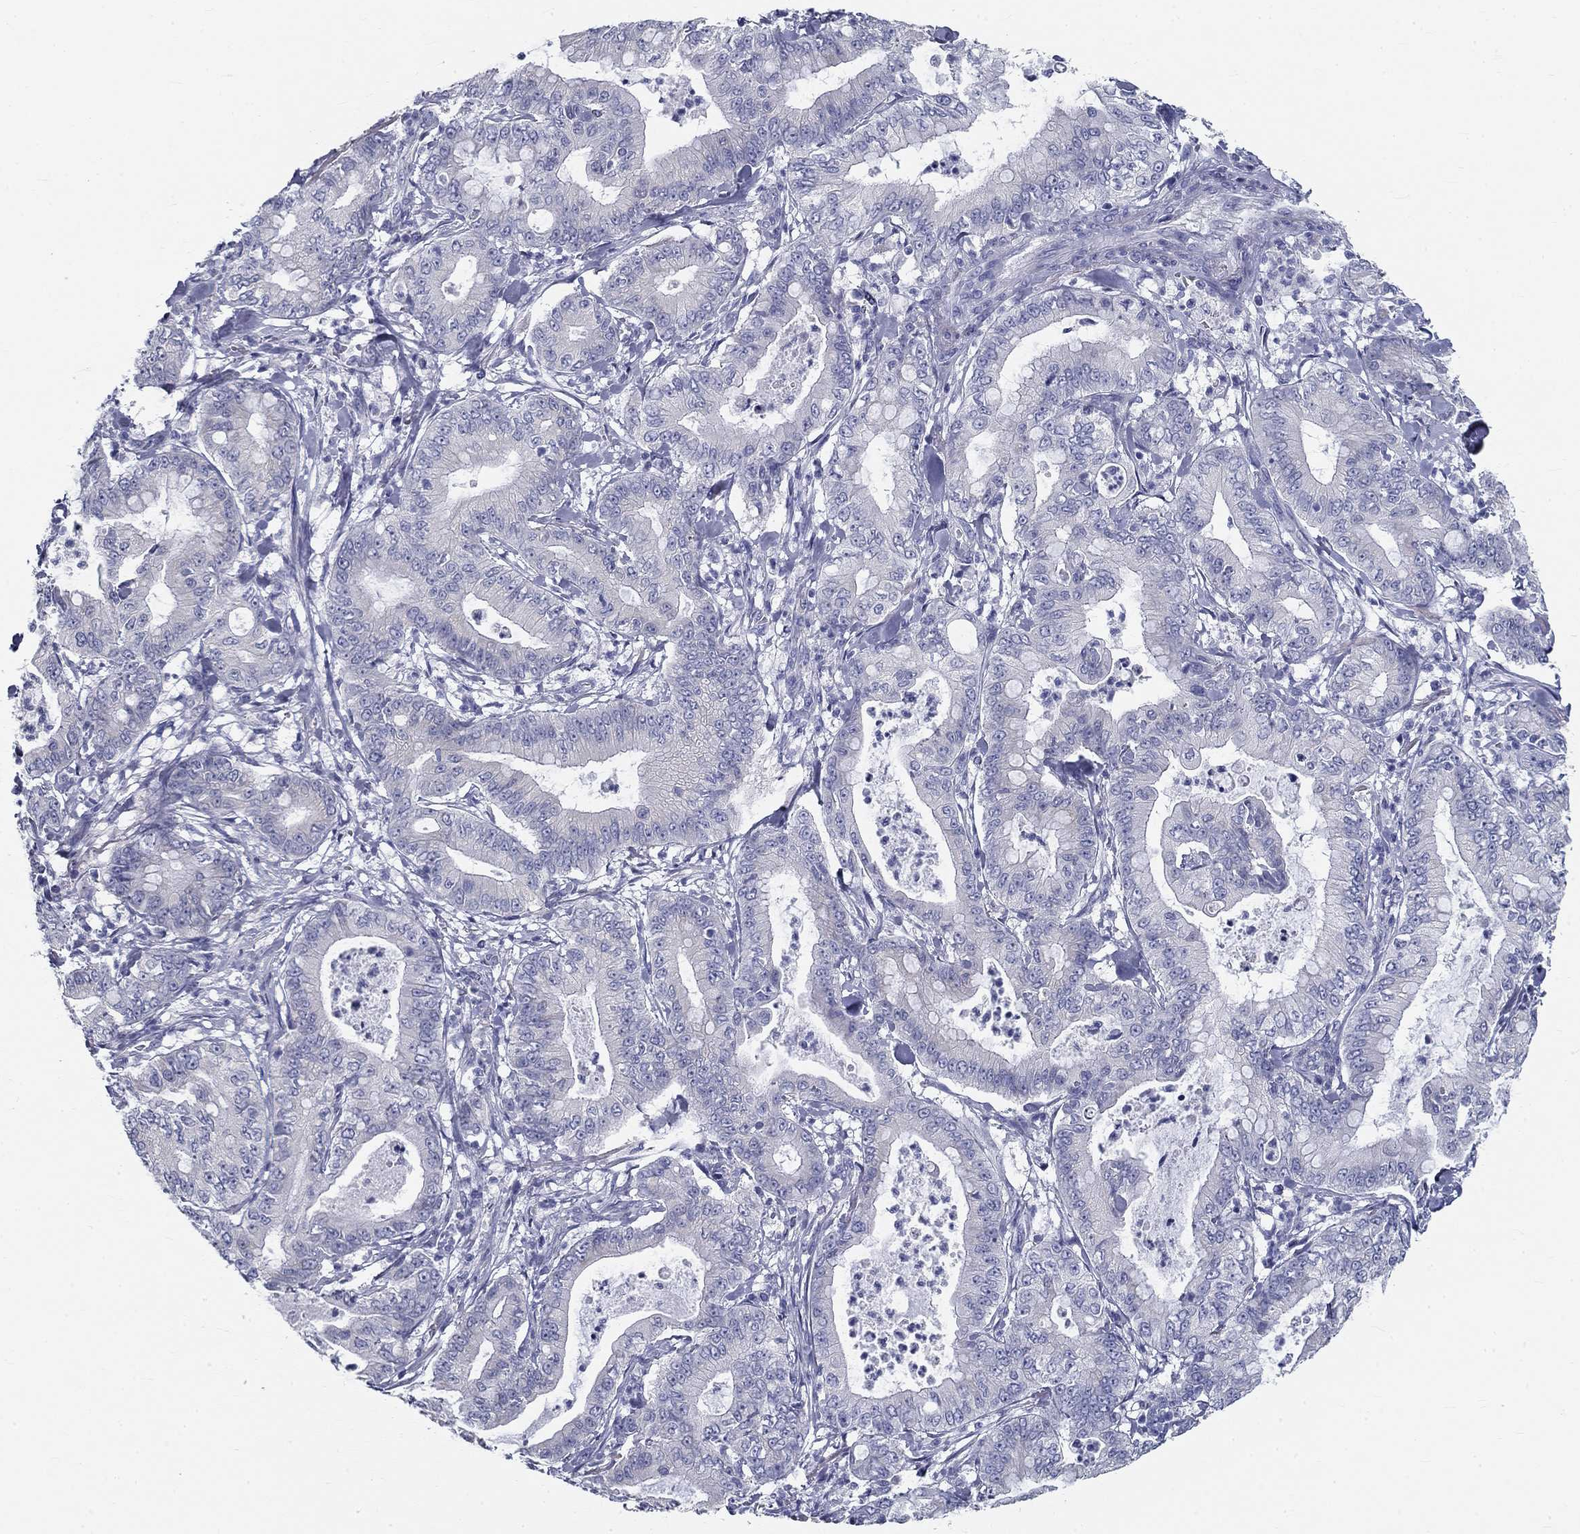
{"staining": {"intensity": "negative", "quantity": "none", "location": "none"}, "tissue": "pancreatic cancer", "cell_type": "Tumor cells", "image_type": "cancer", "snomed": [{"axis": "morphology", "description": "Adenocarcinoma, NOS"}, {"axis": "topography", "description": "Pancreas"}], "caption": "A high-resolution image shows immunohistochemistry (IHC) staining of adenocarcinoma (pancreatic), which shows no significant expression in tumor cells.", "gene": "GALNTL5", "patient": {"sex": "male", "age": 71}}